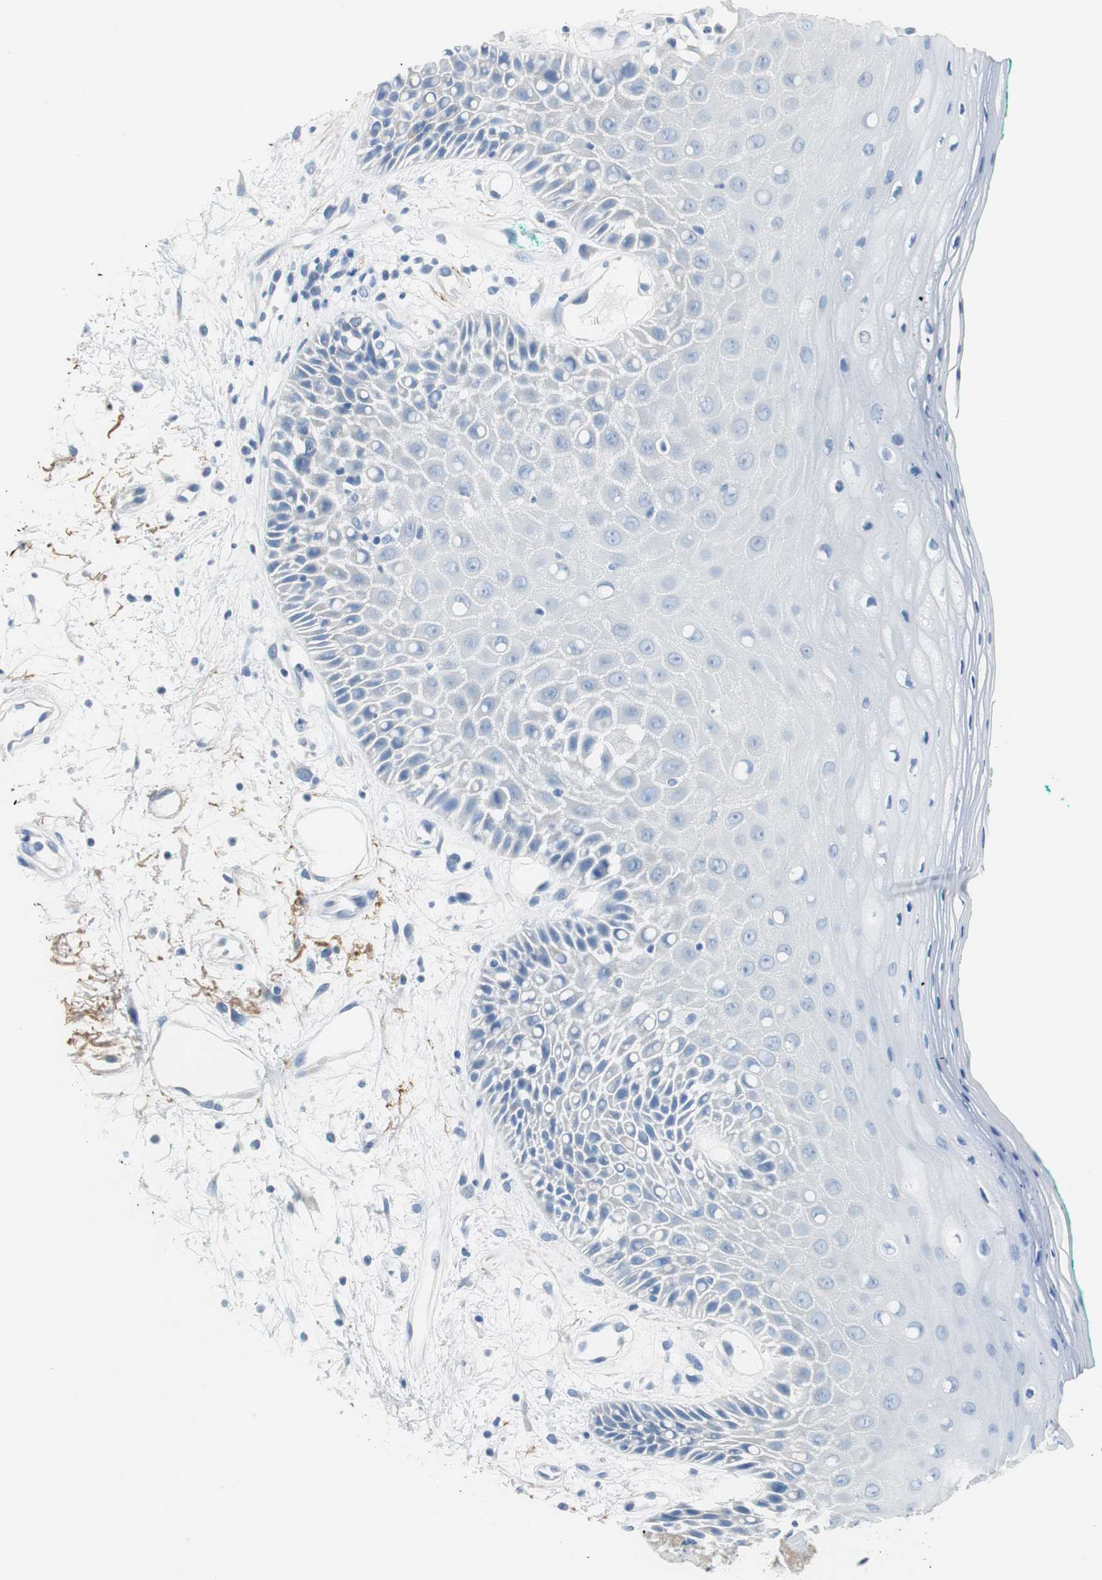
{"staining": {"intensity": "negative", "quantity": "none", "location": "none"}, "tissue": "oral mucosa", "cell_type": "Squamous epithelial cells", "image_type": "normal", "snomed": [{"axis": "morphology", "description": "Normal tissue, NOS"}, {"axis": "morphology", "description": "Squamous cell carcinoma, NOS"}, {"axis": "topography", "description": "Skeletal muscle"}, {"axis": "topography", "description": "Oral tissue"}, {"axis": "topography", "description": "Head-Neck"}], "caption": "A histopathology image of oral mucosa stained for a protein demonstrates no brown staining in squamous epithelial cells. (DAB IHC visualized using brightfield microscopy, high magnification).", "gene": "MUC7", "patient": {"sex": "female", "age": 84}}